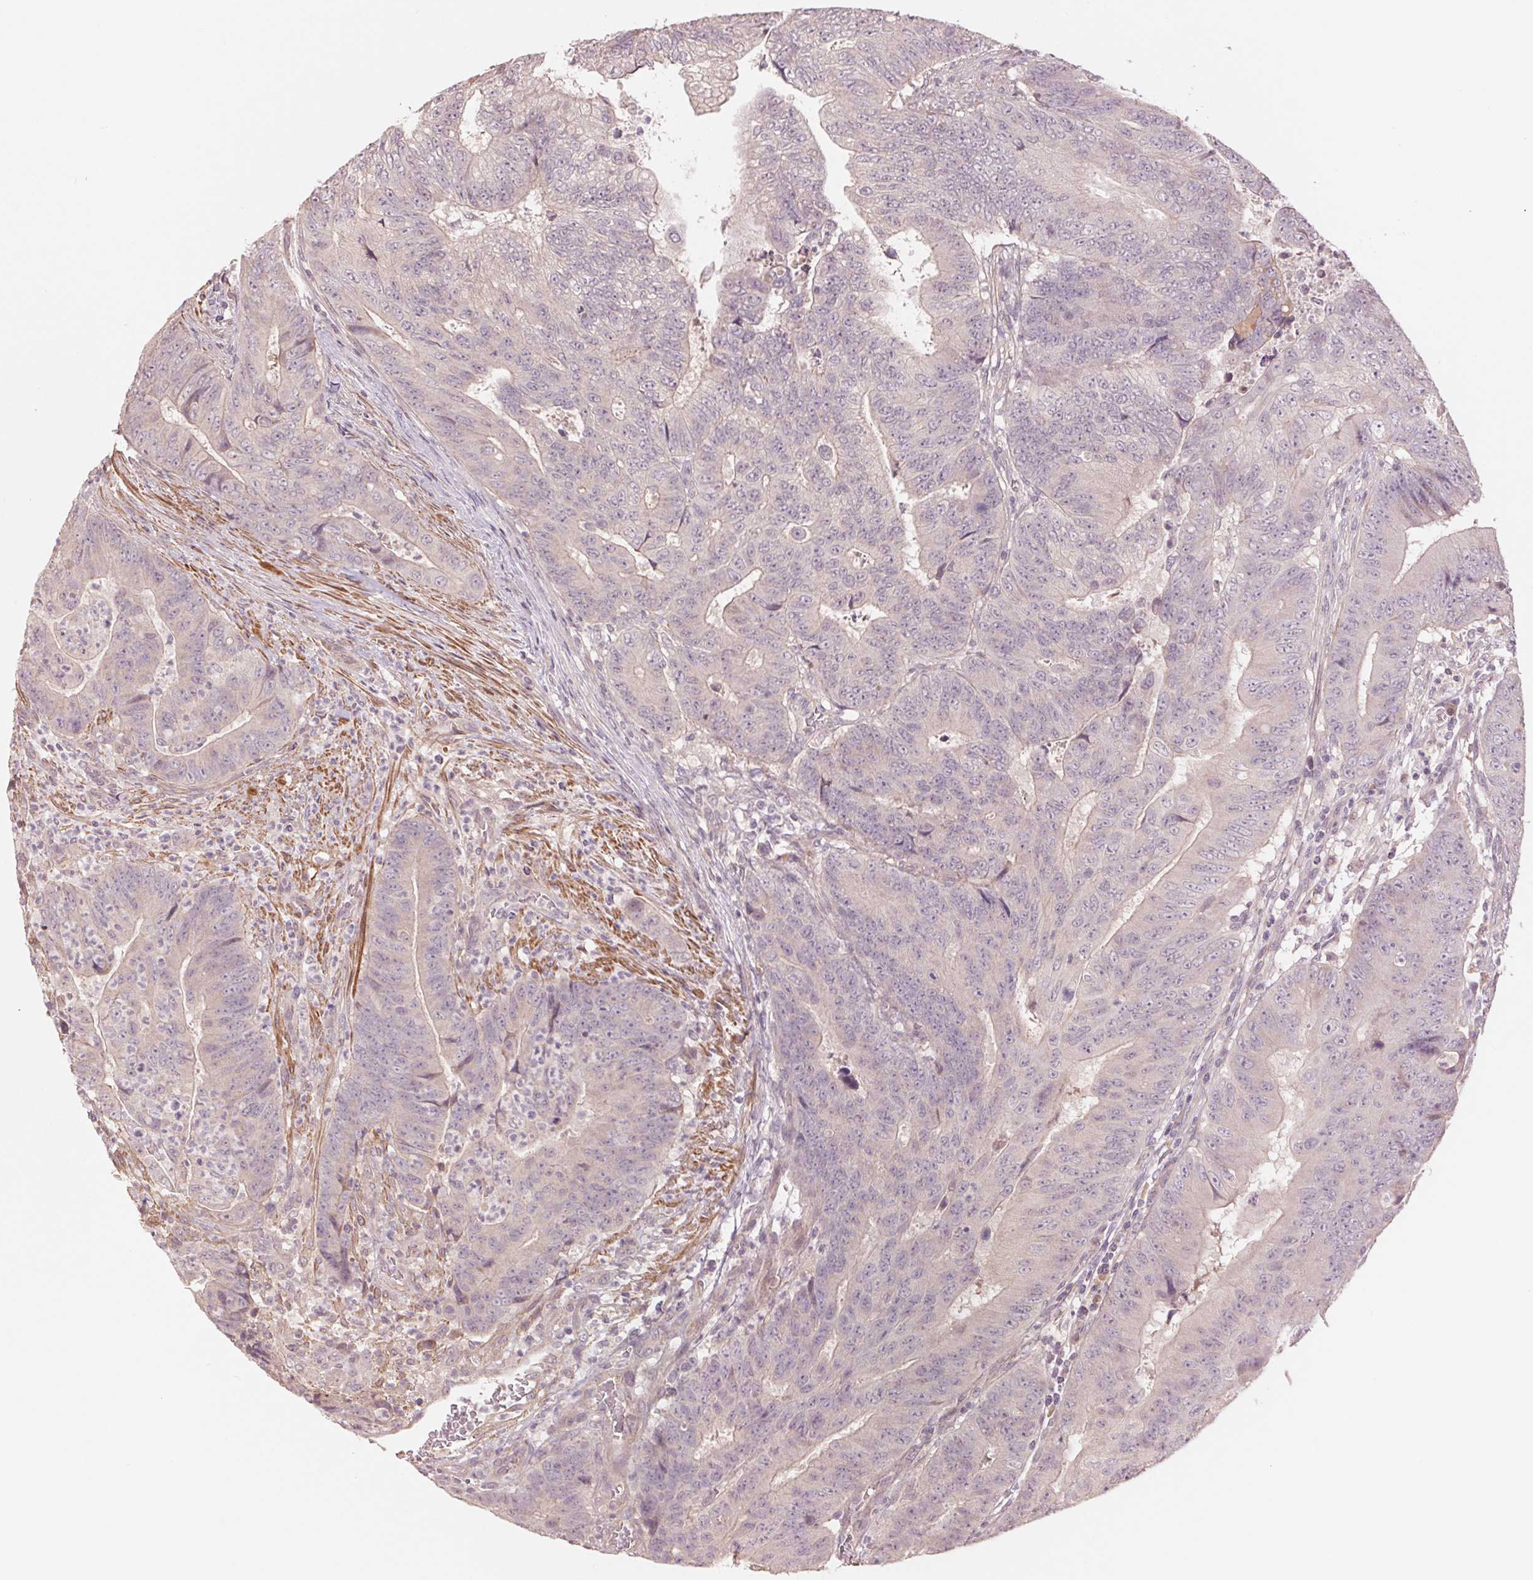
{"staining": {"intensity": "negative", "quantity": "none", "location": "none"}, "tissue": "colorectal cancer", "cell_type": "Tumor cells", "image_type": "cancer", "snomed": [{"axis": "morphology", "description": "Adenocarcinoma, NOS"}, {"axis": "topography", "description": "Colon"}], "caption": "Colorectal adenocarcinoma was stained to show a protein in brown. There is no significant positivity in tumor cells.", "gene": "PPIA", "patient": {"sex": "female", "age": 48}}